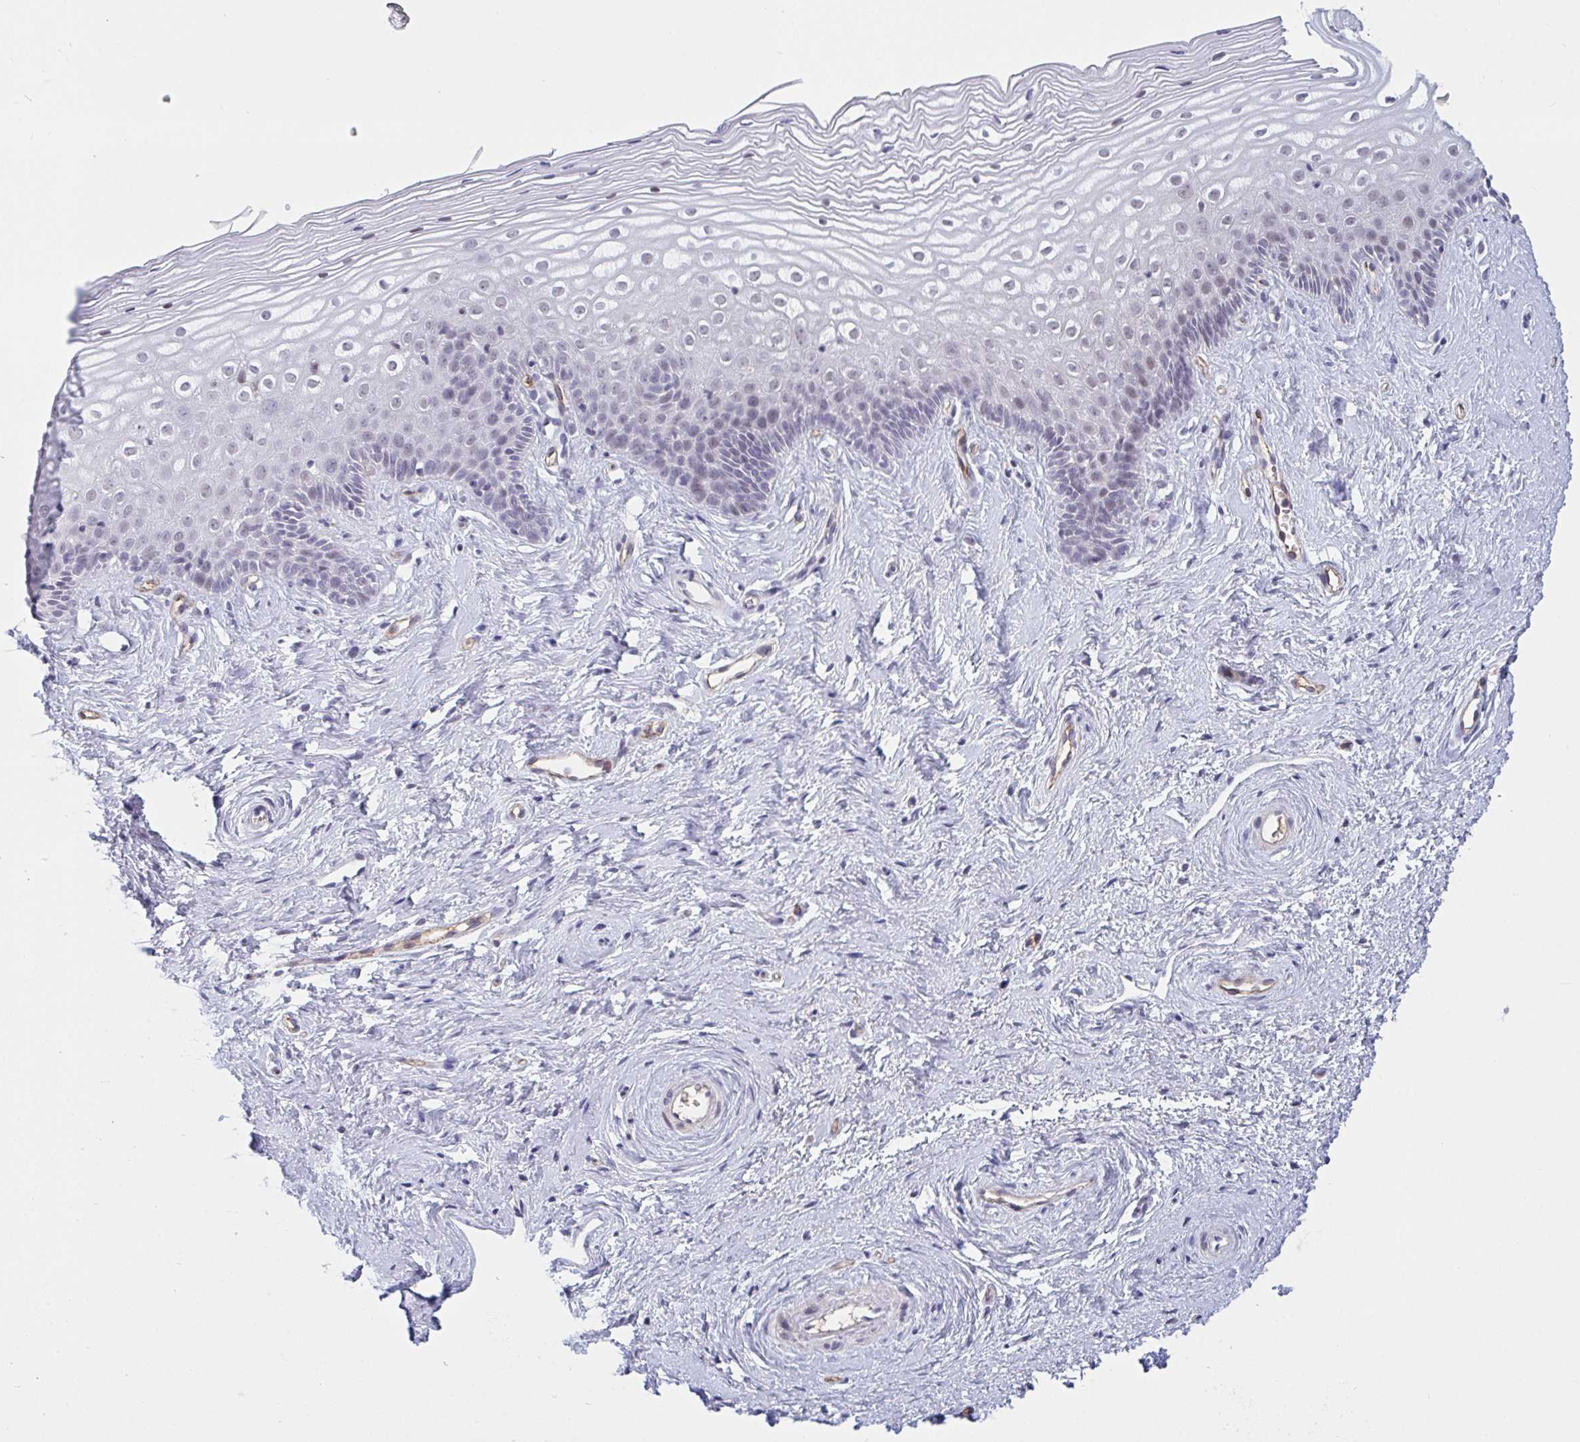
{"staining": {"intensity": "moderate", "quantity": "<25%", "location": "nuclear"}, "tissue": "cervix", "cell_type": "Glandular cells", "image_type": "normal", "snomed": [{"axis": "morphology", "description": "Normal tissue, NOS"}, {"axis": "topography", "description": "Cervix"}], "caption": "IHC of normal cervix shows low levels of moderate nuclear staining in about <25% of glandular cells.", "gene": "DSCAML1", "patient": {"sex": "female", "age": 40}}